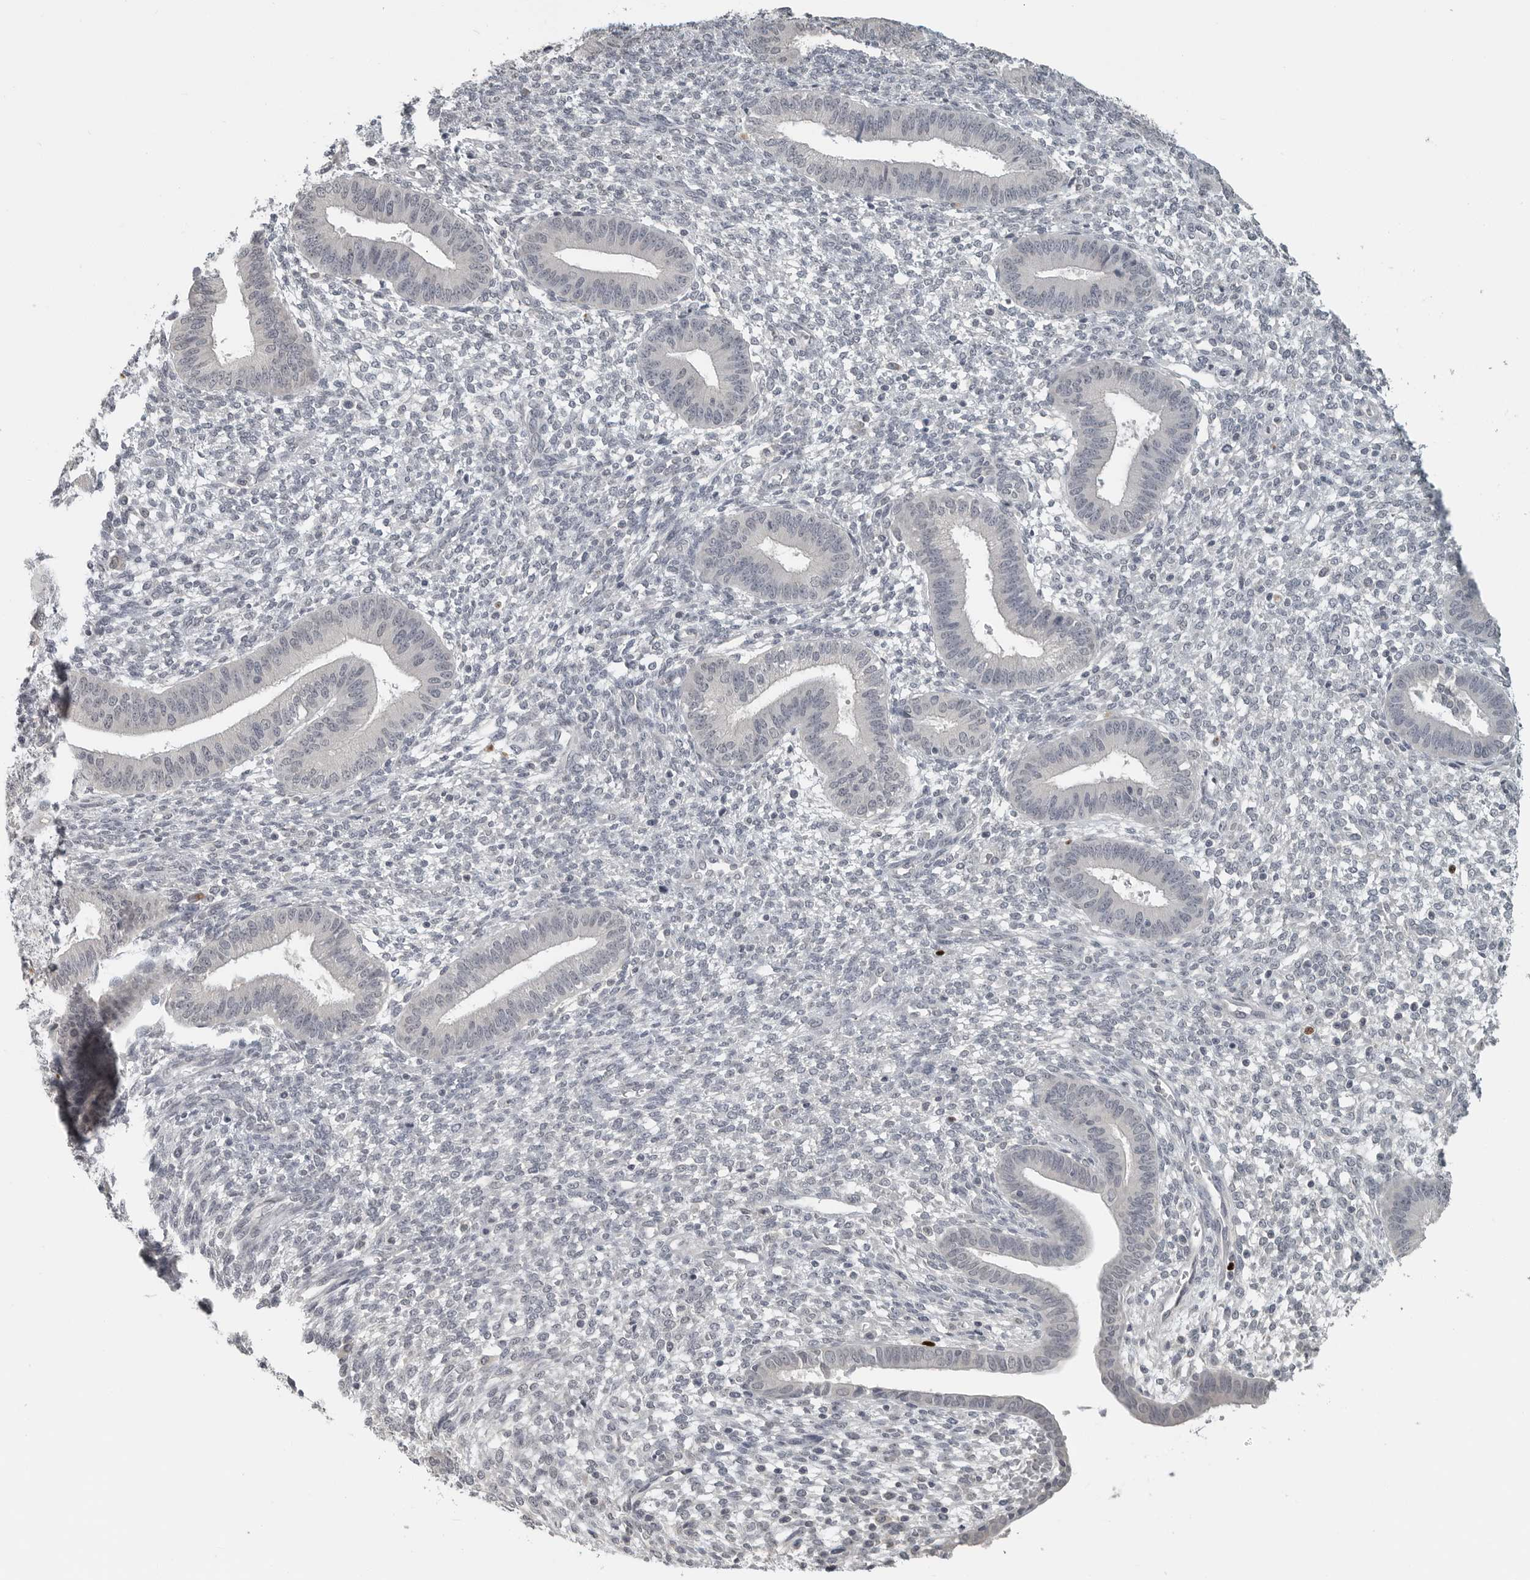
{"staining": {"intensity": "negative", "quantity": "none", "location": "none"}, "tissue": "endometrium", "cell_type": "Cells in endometrial stroma", "image_type": "normal", "snomed": [{"axis": "morphology", "description": "Normal tissue, NOS"}, {"axis": "topography", "description": "Endometrium"}], "caption": "Immunohistochemistry image of normal endometrium stained for a protein (brown), which reveals no staining in cells in endometrial stroma. (DAB IHC with hematoxylin counter stain).", "gene": "FOXP3", "patient": {"sex": "female", "age": 46}}